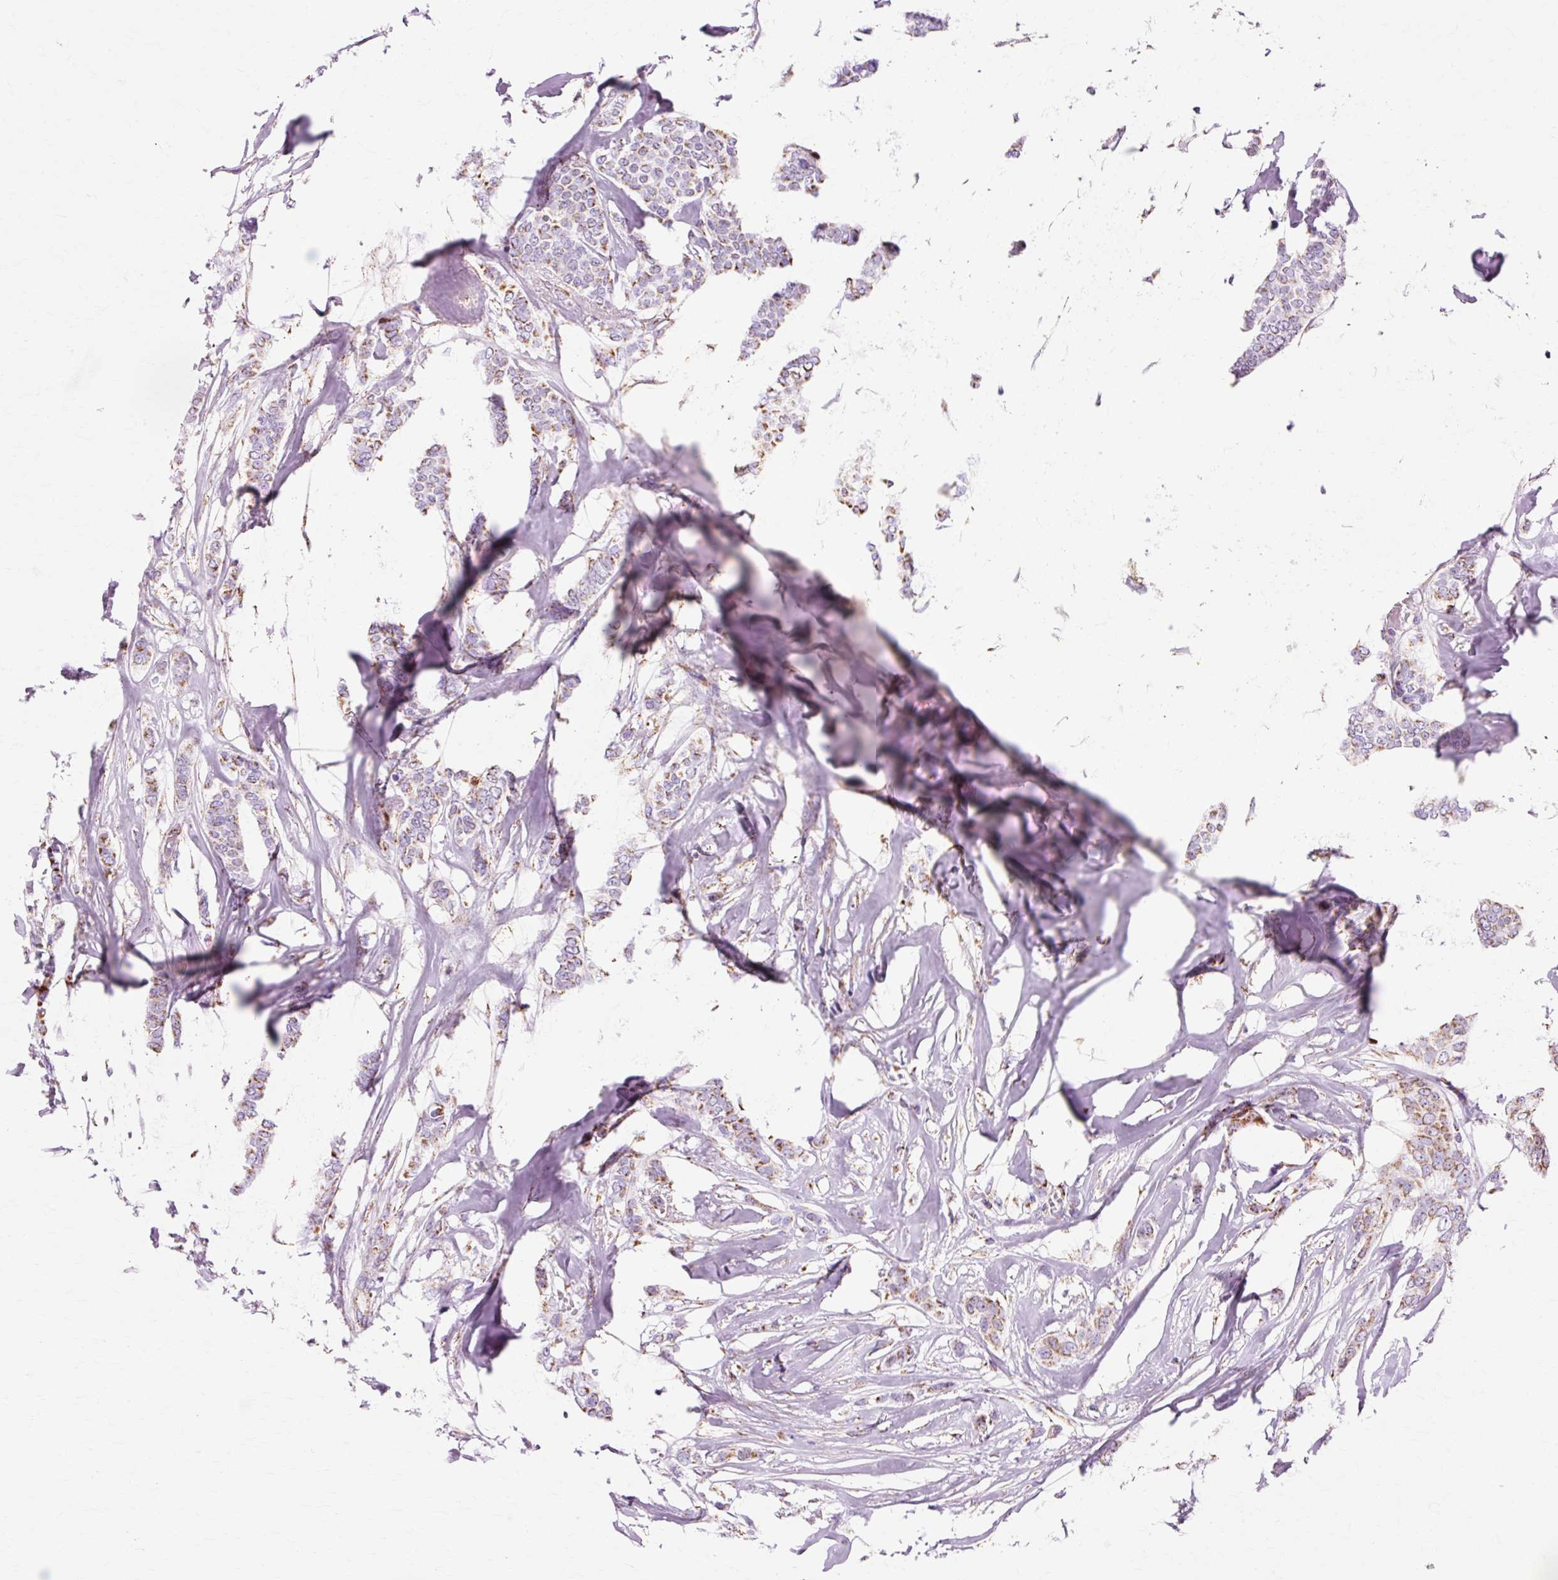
{"staining": {"intensity": "moderate", "quantity": "25%-75%", "location": "cytoplasmic/membranous"}, "tissue": "breast cancer", "cell_type": "Tumor cells", "image_type": "cancer", "snomed": [{"axis": "morphology", "description": "Duct carcinoma"}, {"axis": "topography", "description": "Breast"}], "caption": "High-power microscopy captured an immunohistochemistry histopathology image of breast cancer (infiltrating ductal carcinoma), revealing moderate cytoplasmic/membranous positivity in approximately 25%-75% of tumor cells. (DAB IHC with brightfield microscopy, high magnification).", "gene": "ATP5PO", "patient": {"sex": "female", "age": 72}}